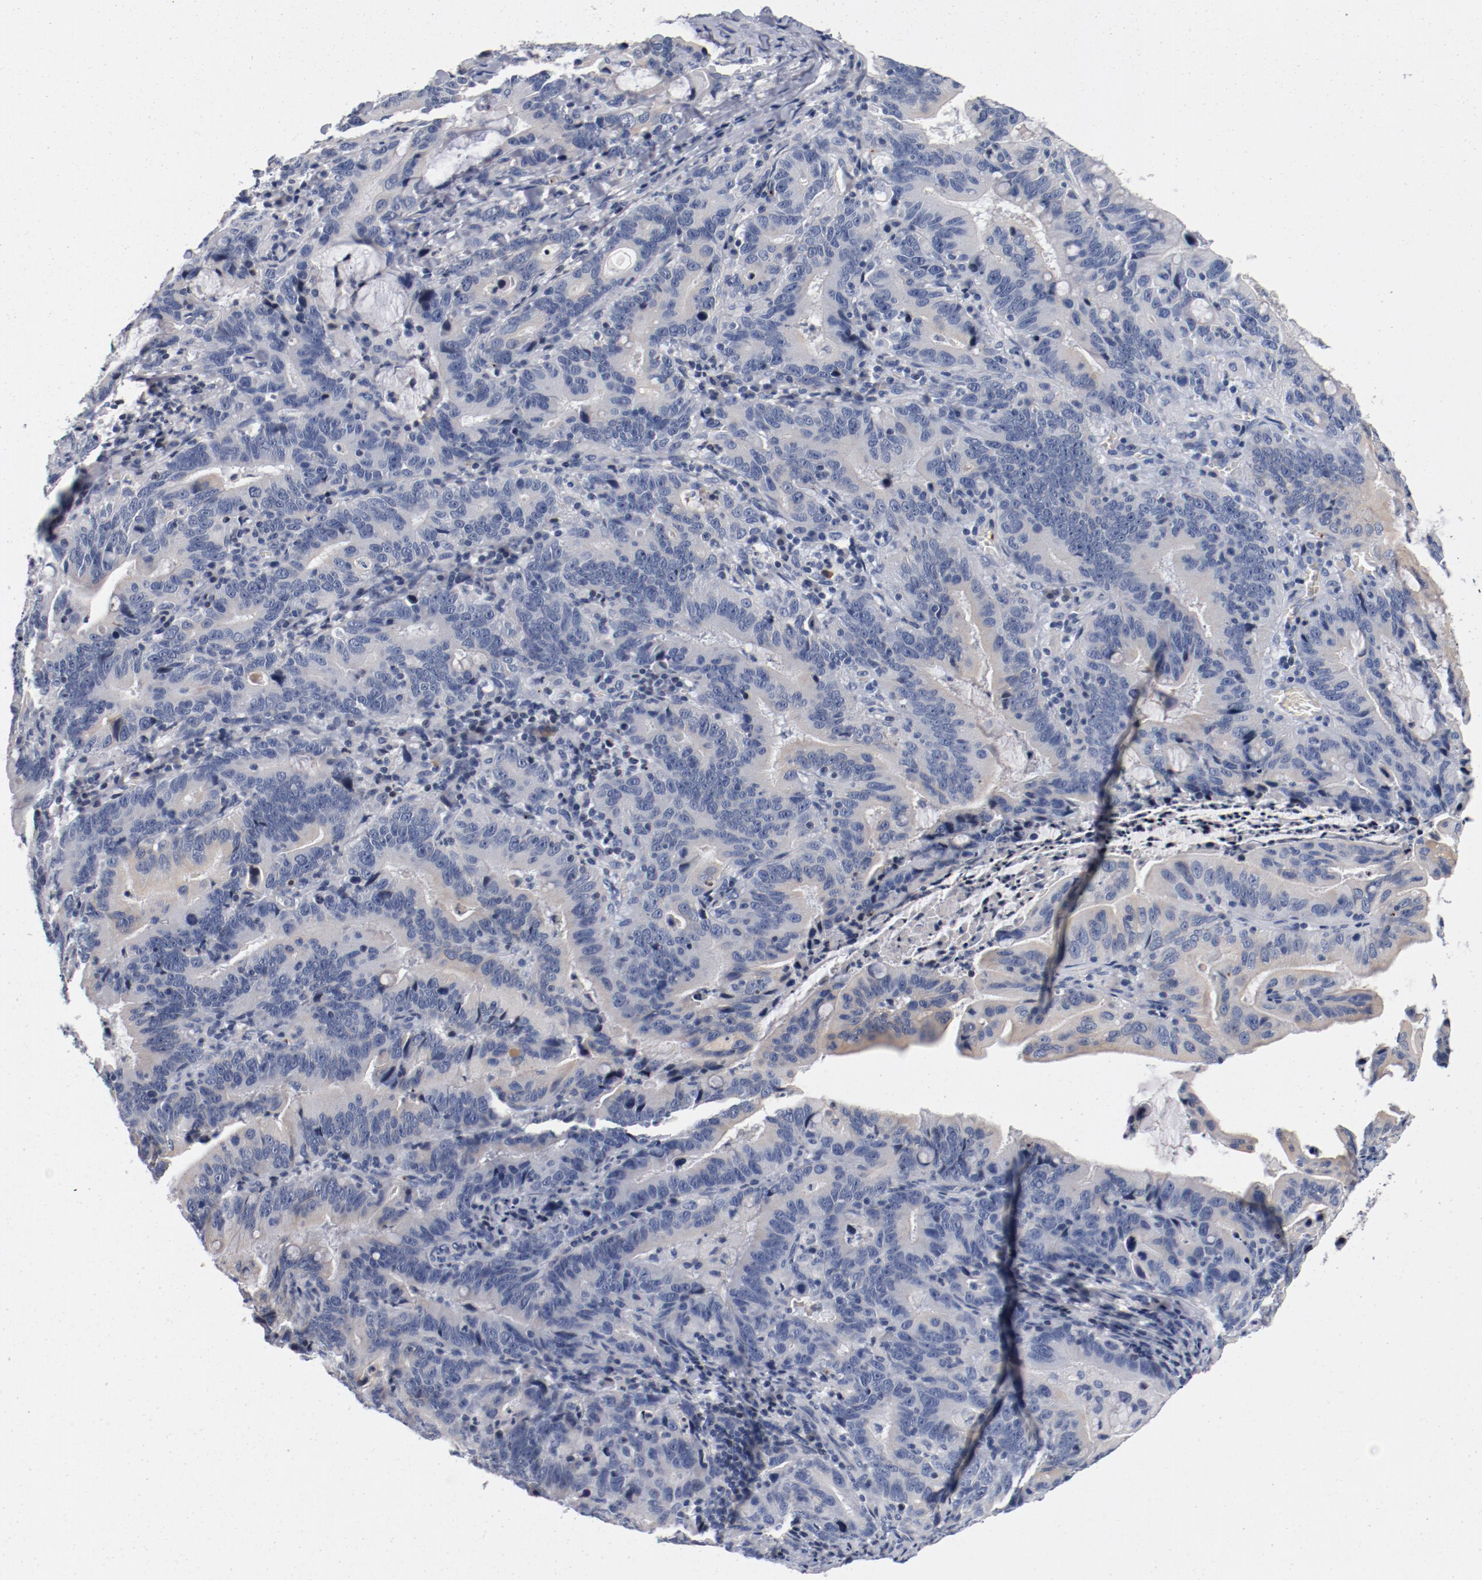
{"staining": {"intensity": "weak", "quantity": "<25%", "location": "cytoplasmic/membranous"}, "tissue": "stomach cancer", "cell_type": "Tumor cells", "image_type": "cancer", "snomed": [{"axis": "morphology", "description": "Adenocarcinoma, NOS"}, {"axis": "topography", "description": "Stomach, upper"}], "caption": "There is no significant positivity in tumor cells of stomach cancer (adenocarcinoma). (DAB immunohistochemistry (IHC) visualized using brightfield microscopy, high magnification).", "gene": "PIM1", "patient": {"sex": "male", "age": 63}}